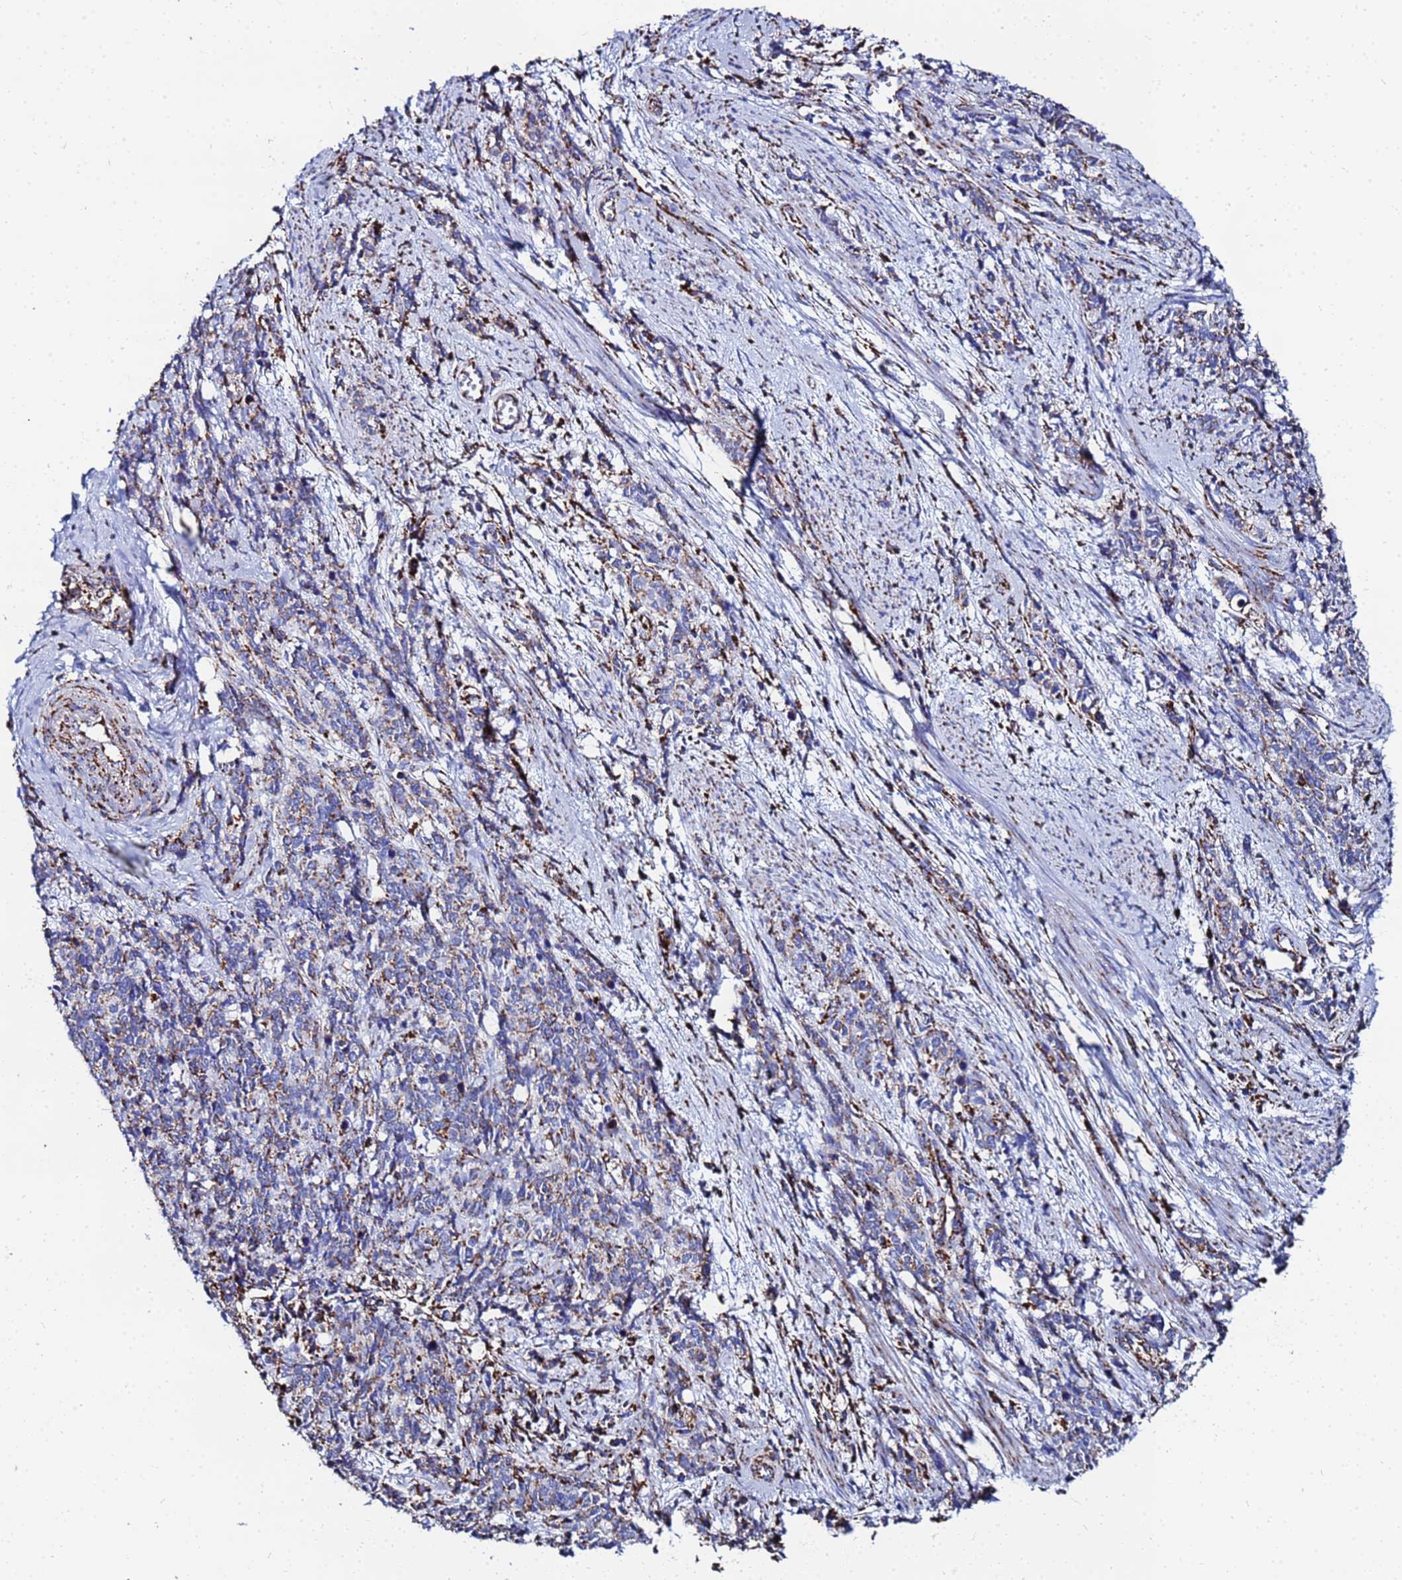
{"staining": {"intensity": "moderate", "quantity": ">75%", "location": "cytoplasmic/membranous"}, "tissue": "cervical cancer", "cell_type": "Tumor cells", "image_type": "cancer", "snomed": [{"axis": "morphology", "description": "Squamous cell carcinoma, NOS"}, {"axis": "topography", "description": "Cervix"}], "caption": "Immunohistochemistry (IHC) staining of squamous cell carcinoma (cervical), which reveals medium levels of moderate cytoplasmic/membranous positivity in approximately >75% of tumor cells indicating moderate cytoplasmic/membranous protein positivity. The staining was performed using DAB (brown) for protein detection and nuclei were counterstained in hematoxylin (blue).", "gene": "GLUD1", "patient": {"sex": "female", "age": 60}}